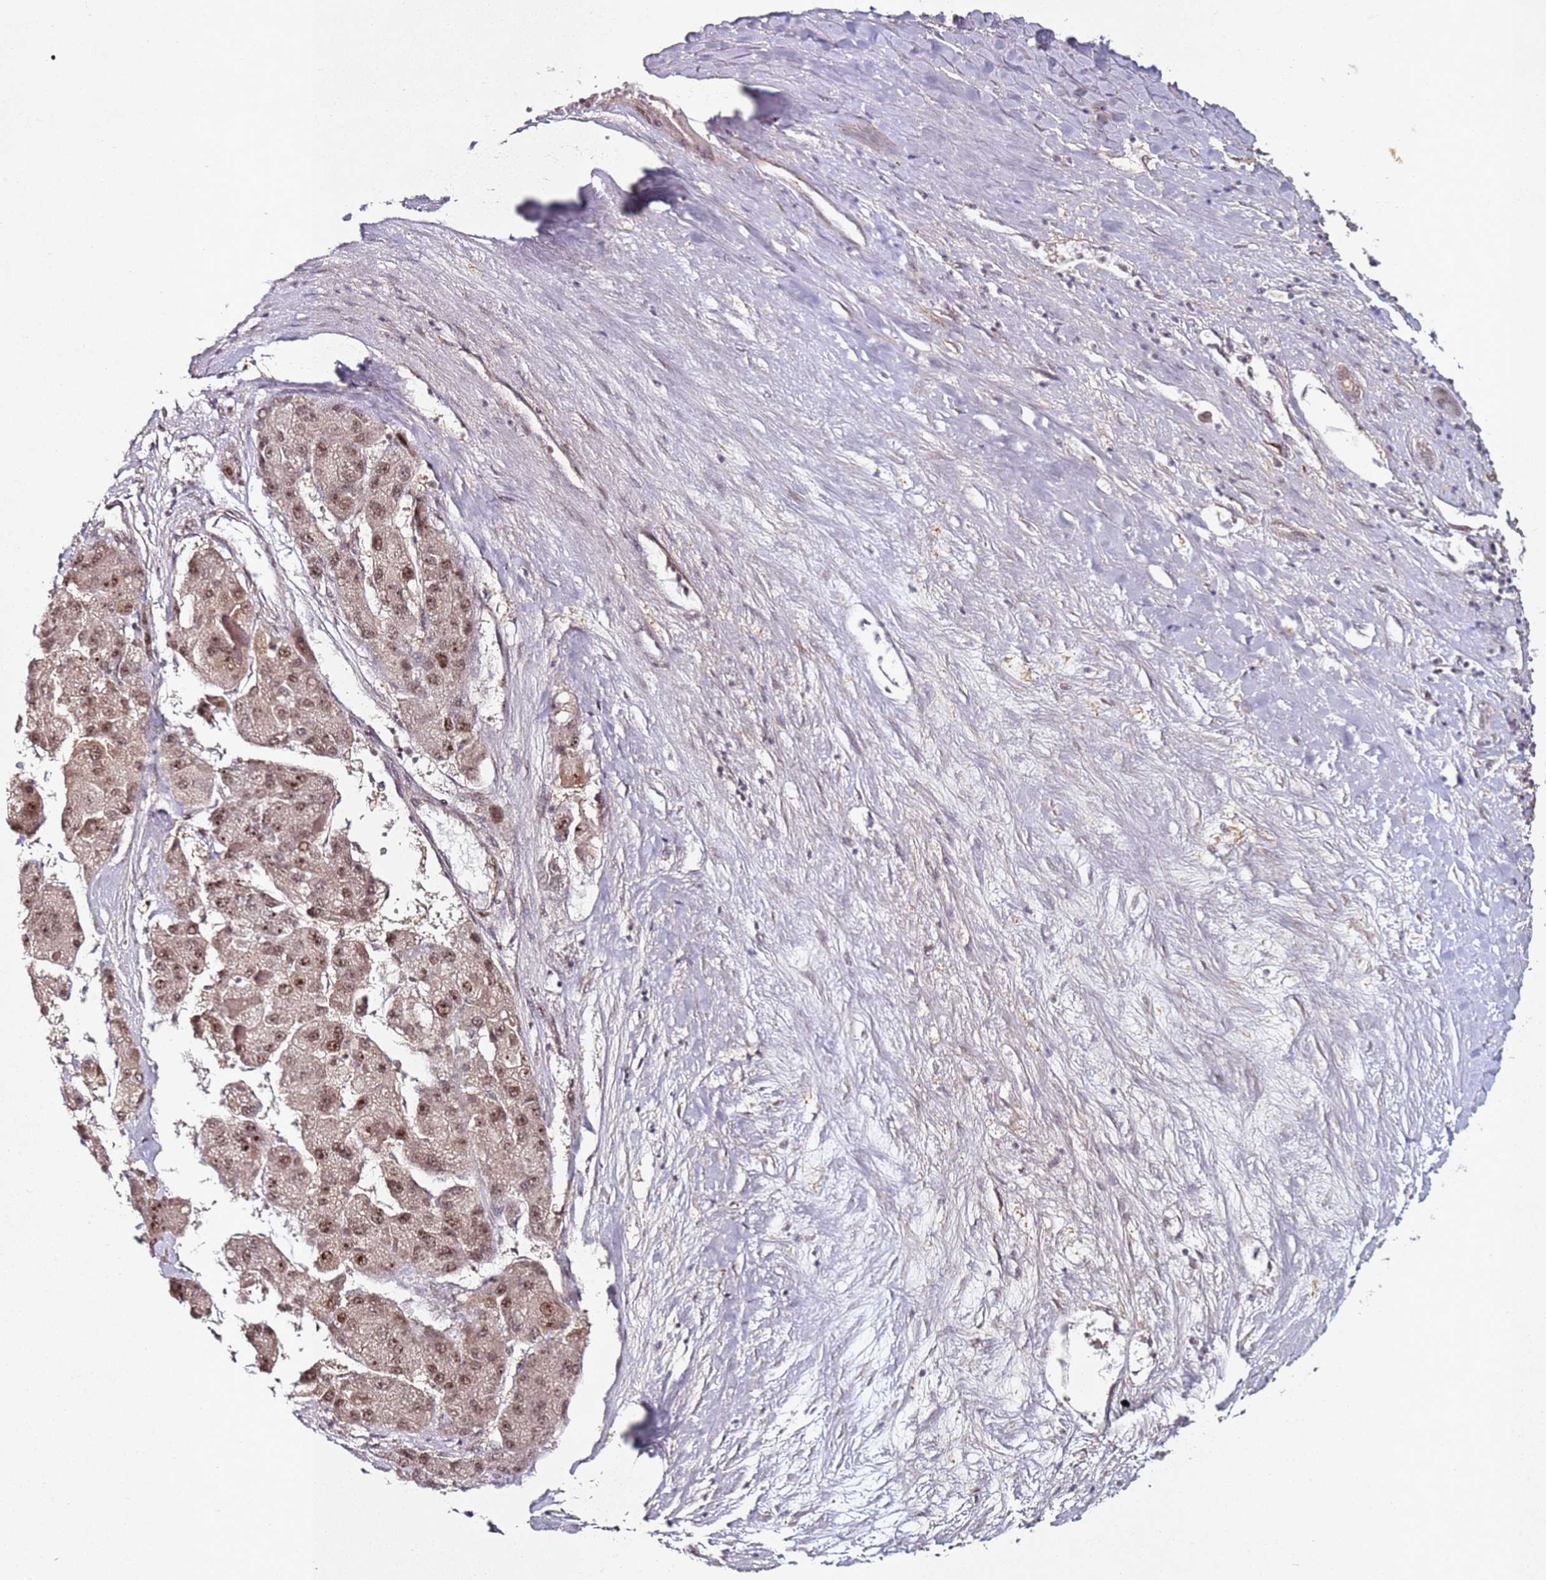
{"staining": {"intensity": "moderate", "quantity": ">75%", "location": "nuclear"}, "tissue": "liver cancer", "cell_type": "Tumor cells", "image_type": "cancer", "snomed": [{"axis": "morphology", "description": "Carcinoma, Hepatocellular, NOS"}, {"axis": "topography", "description": "Liver"}], "caption": "Human liver cancer stained for a protein (brown) demonstrates moderate nuclear positive staining in about >75% of tumor cells.", "gene": "ATF6B", "patient": {"sex": "female", "age": 73}}